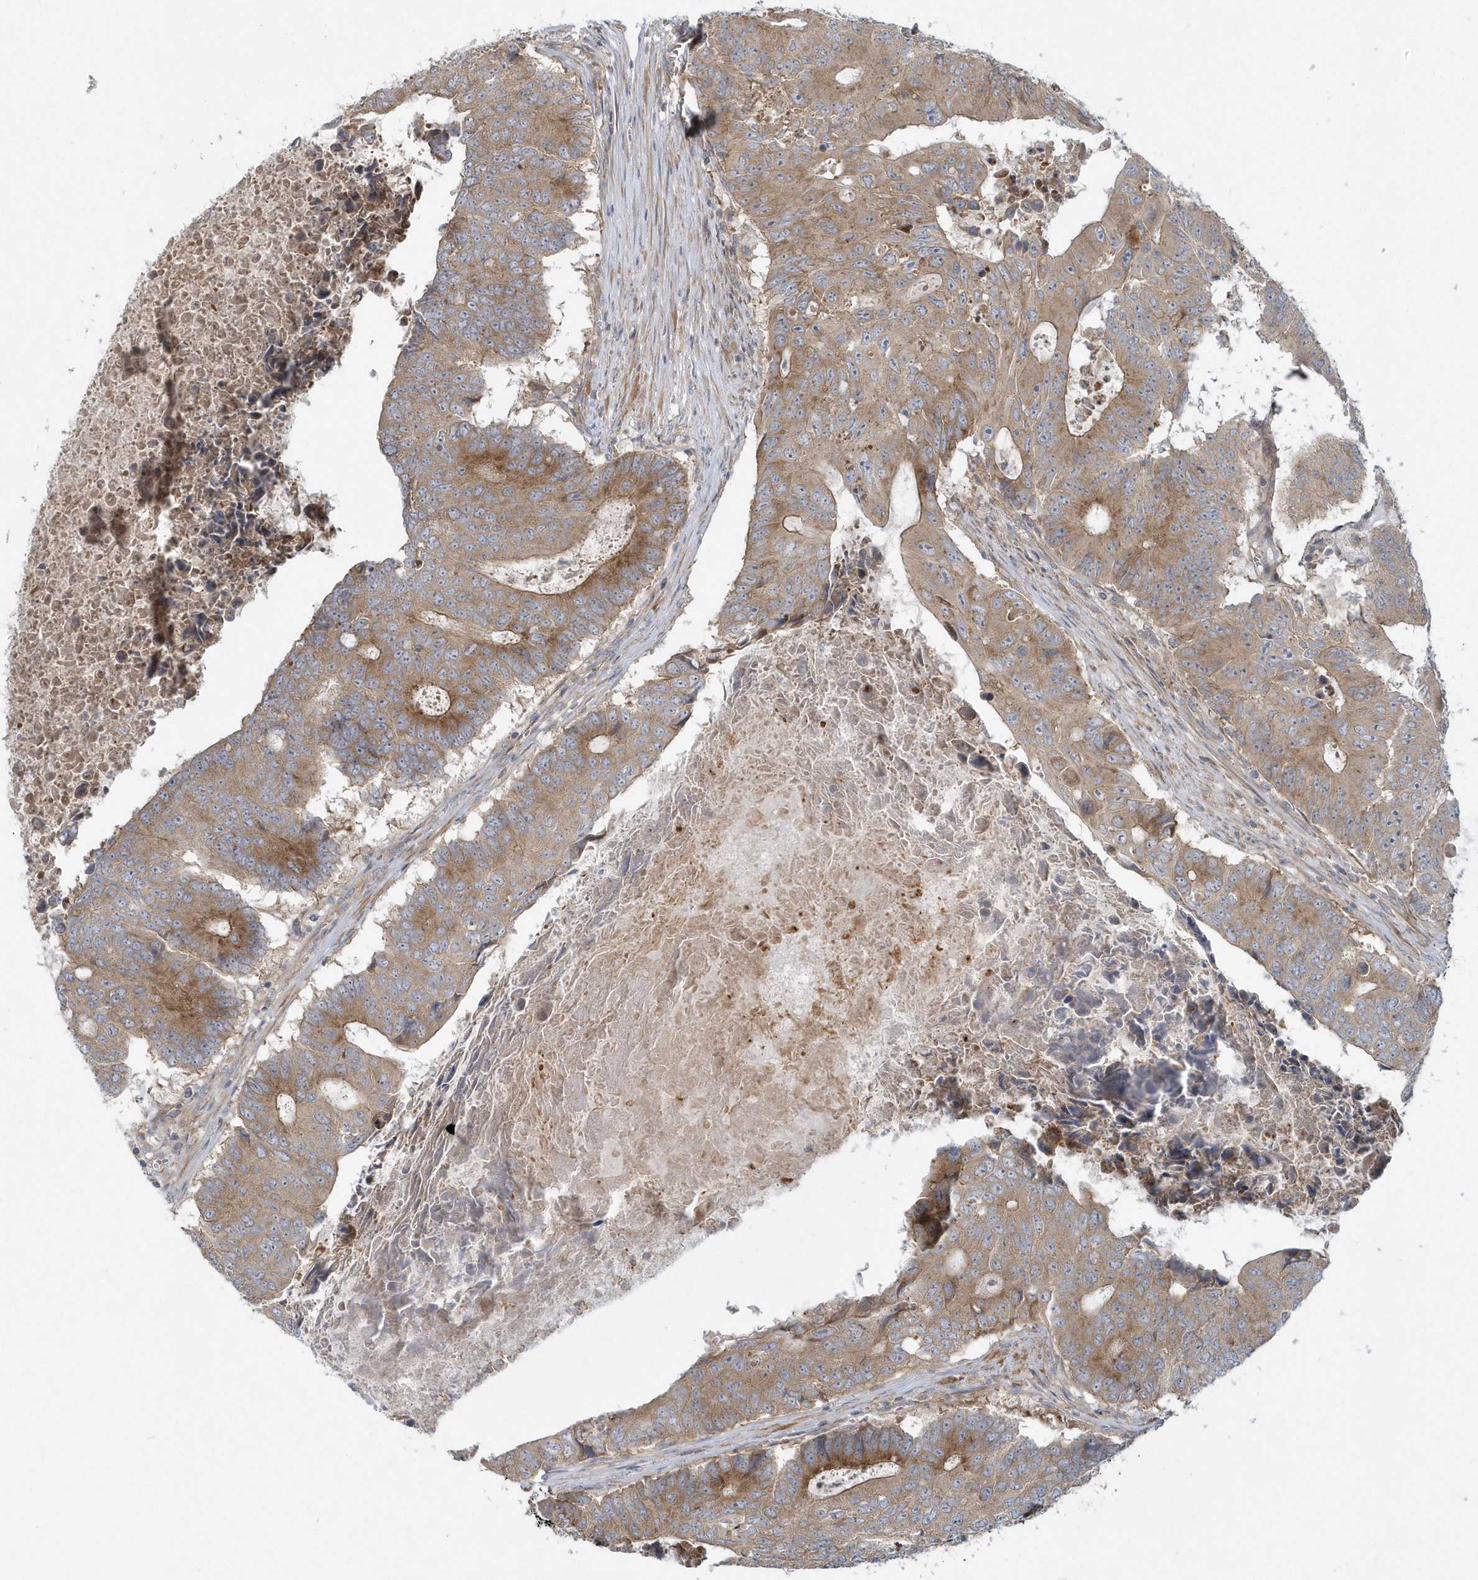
{"staining": {"intensity": "moderate", "quantity": ">75%", "location": "cytoplasmic/membranous"}, "tissue": "colorectal cancer", "cell_type": "Tumor cells", "image_type": "cancer", "snomed": [{"axis": "morphology", "description": "Adenocarcinoma, NOS"}, {"axis": "topography", "description": "Colon"}], "caption": "Moderate cytoplasmic/membranous staining for a protein is appreciated in about >75% of tumor cells of adenocarcinoma (colorectal) using immunohistochemistry.", "gene": "CNOT10", "patient": {"sex": "male", "age": 87}}